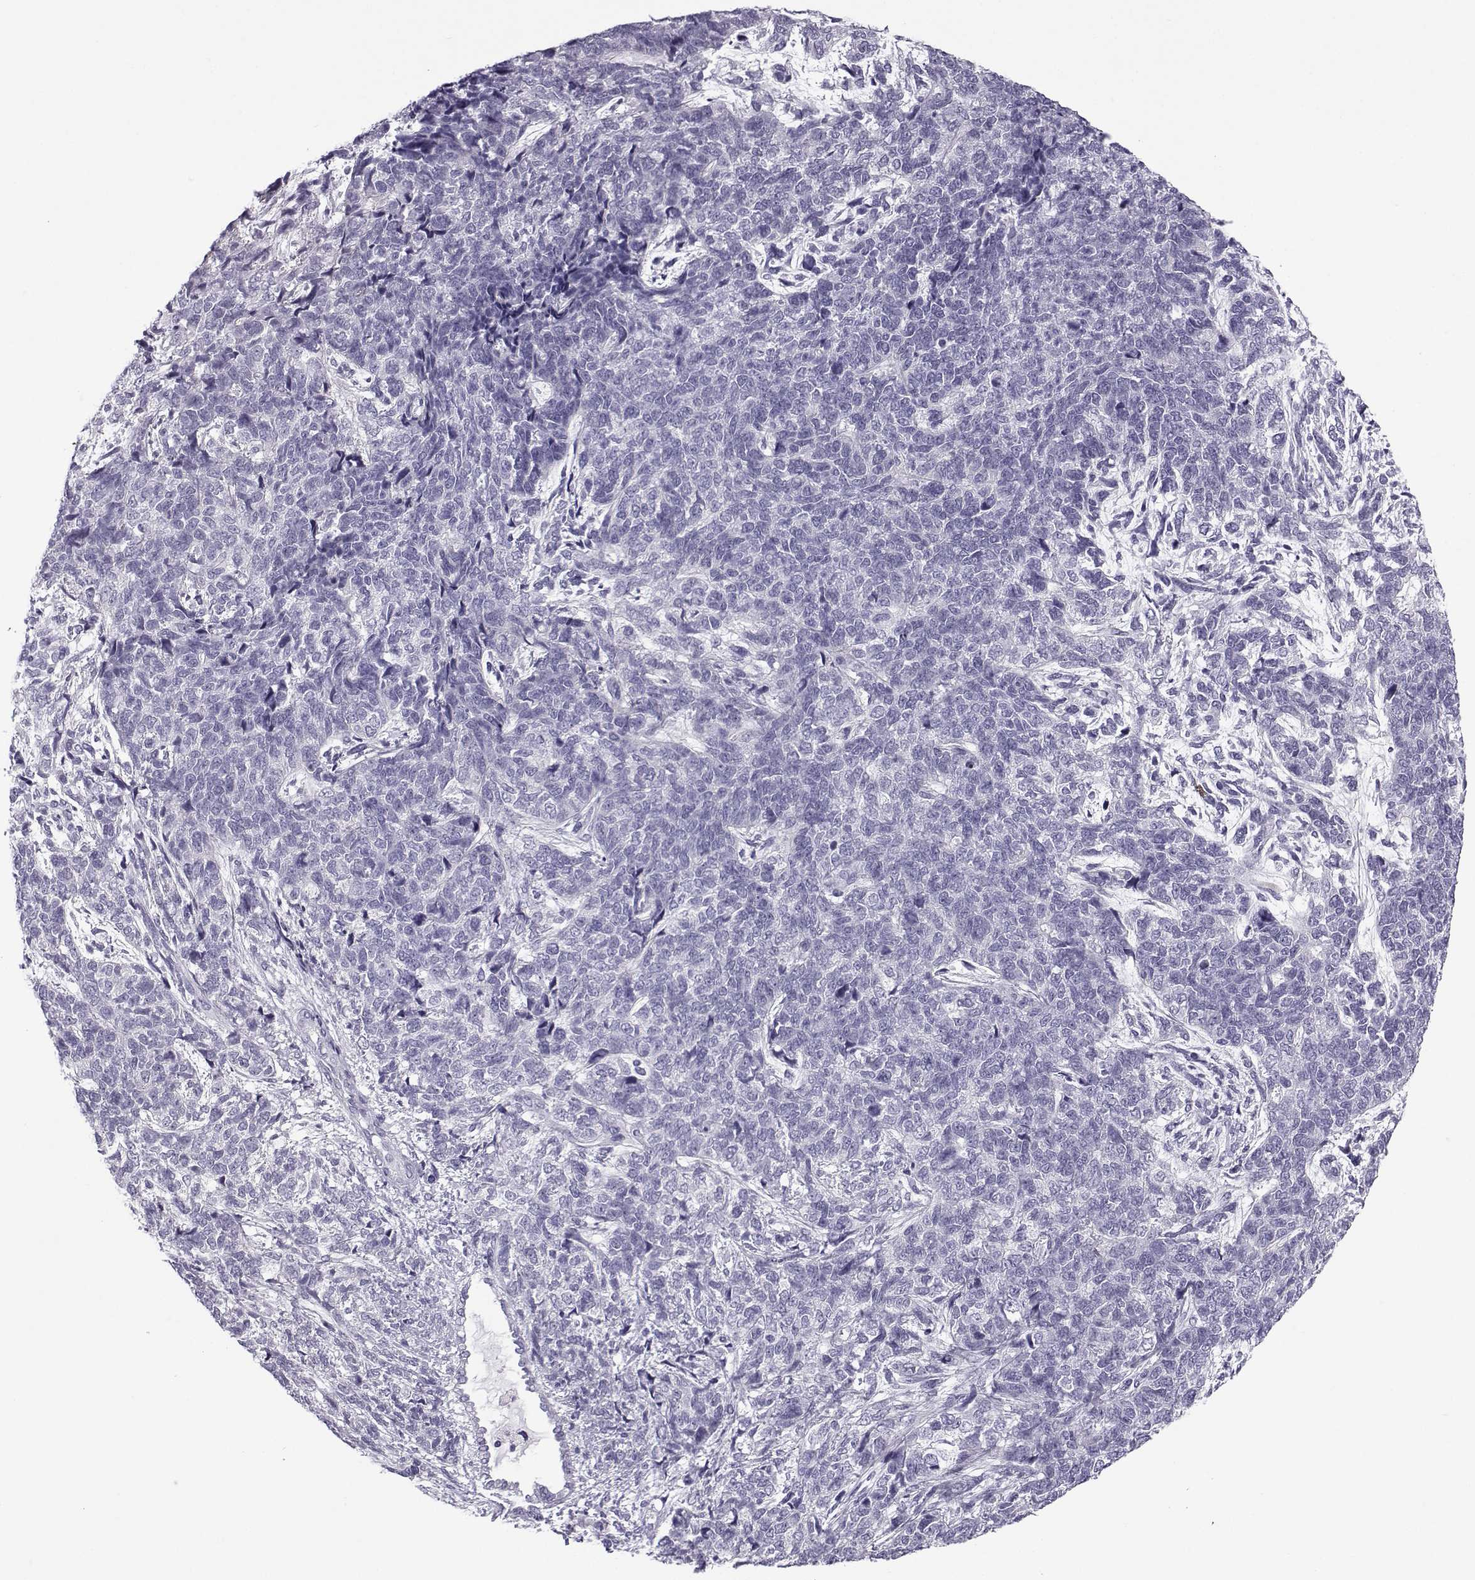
{"staining": {"intensity": "negative", "quantity": "none", "location": "none"}, "tissue": "cervical cancer", "cell_type": "Tumor cells", "image_type": "cancer", "snomed": [{"axis": "morphology", "description": "Squamous cell carcinoma, NOS"}, {"axis": "topography", "description": "Cervix"}], "caption": "This is a image of immunohistochemistry staining of squamous cell carcinoma (cervical), which shows no staining in tumor cells.", "gene": "OIP5", "patient": {"sex": "female", "age": 63}}